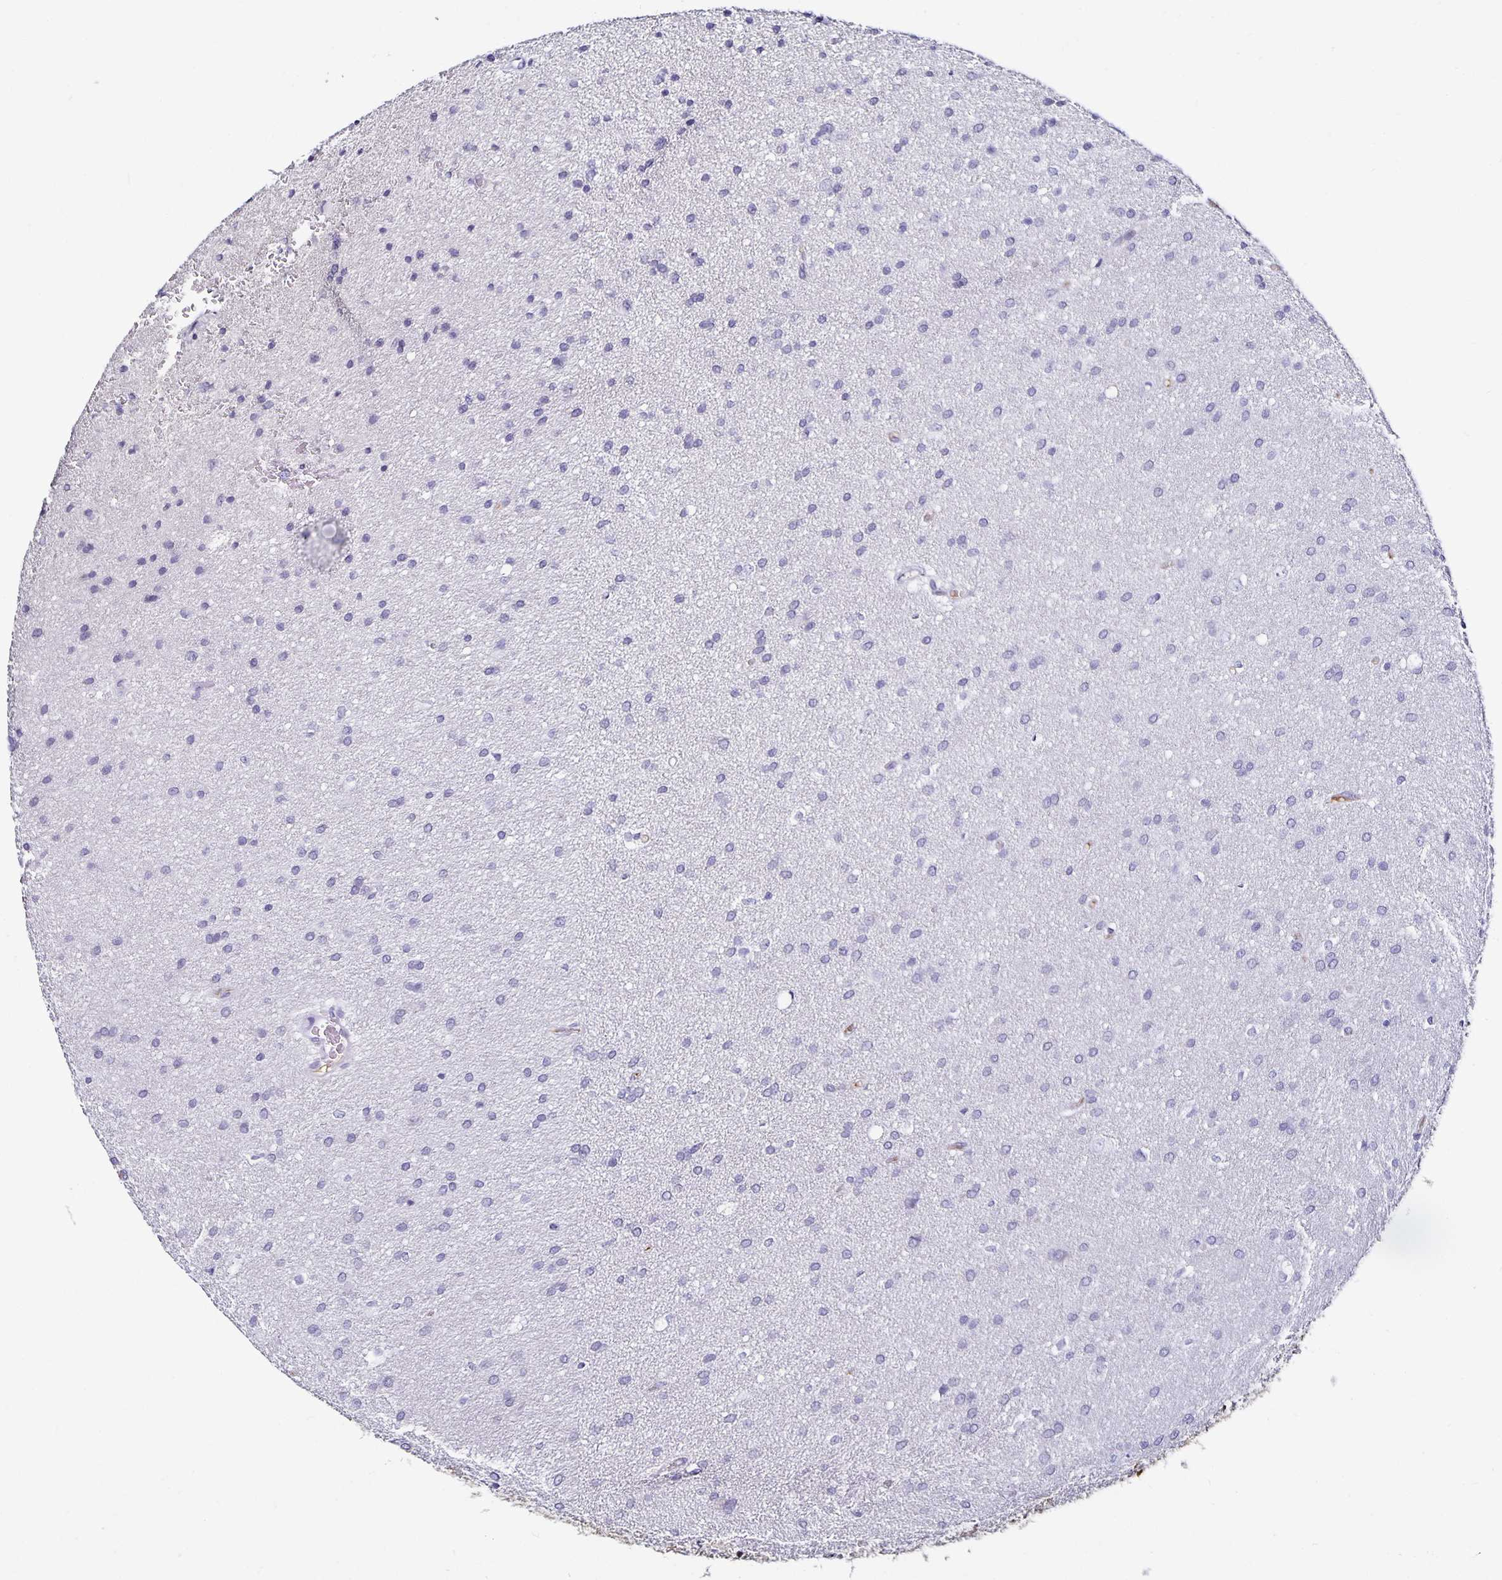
{"staining": {"intensity": "negative", "quantity": "none", "location": "none"}, "tissue": "glioma", "cell_type": "Tumor cells", "image_type": "cancer", "snomed": [{"axis": "morphology", "description": "Glioma, malignant, Low grade"}, {"axis": "topography", "description": "Brain"}], "caption": "This histopathology image is of glioma stained with immunohistochemistry to label a protein in brown with the nuclei are counter-stained blue. There is no expression in tumor cells.", "gene": "TTR", "patient": {"sex": "female", "age": 54}}